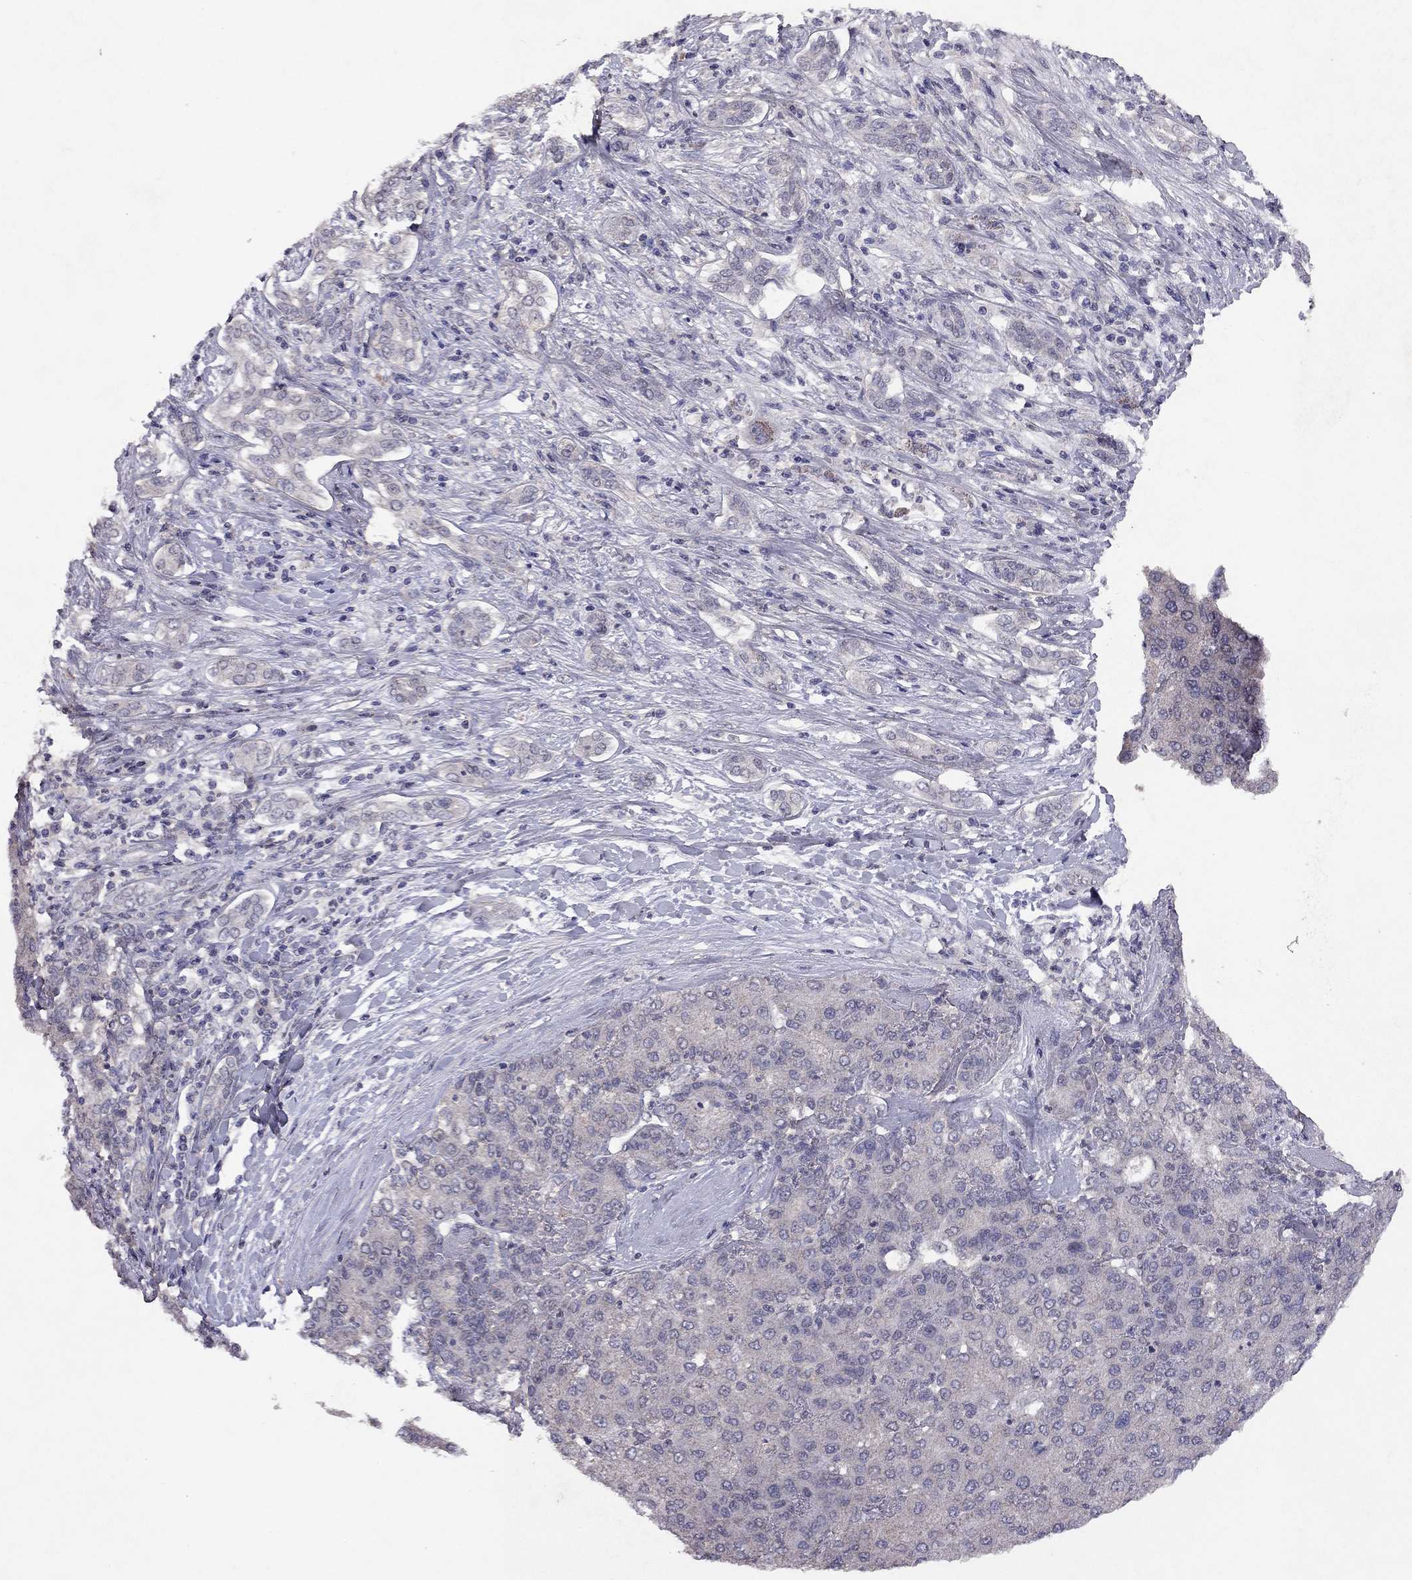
{"staining": {"intensity": "negative", "quantity": "none", "location": "none"}, "tissue": "liver cancer", "cell_type": "Tumor cells", "image_type": "cancer", "snomed": [{"axis": "morphology", "description": "Carcinoma, Hepatocellular, NOS"}, {"axis": "topography", "description": "Liver"}], "caption": "Immunohistochemistry (IHC) micrograph of human hepatocellular carcinoma (liver) stained for a protein (brown), which shows no positivity in tumor cells.", "gene": "ESR2", "patient": {"sex": "male", "age": 65}}